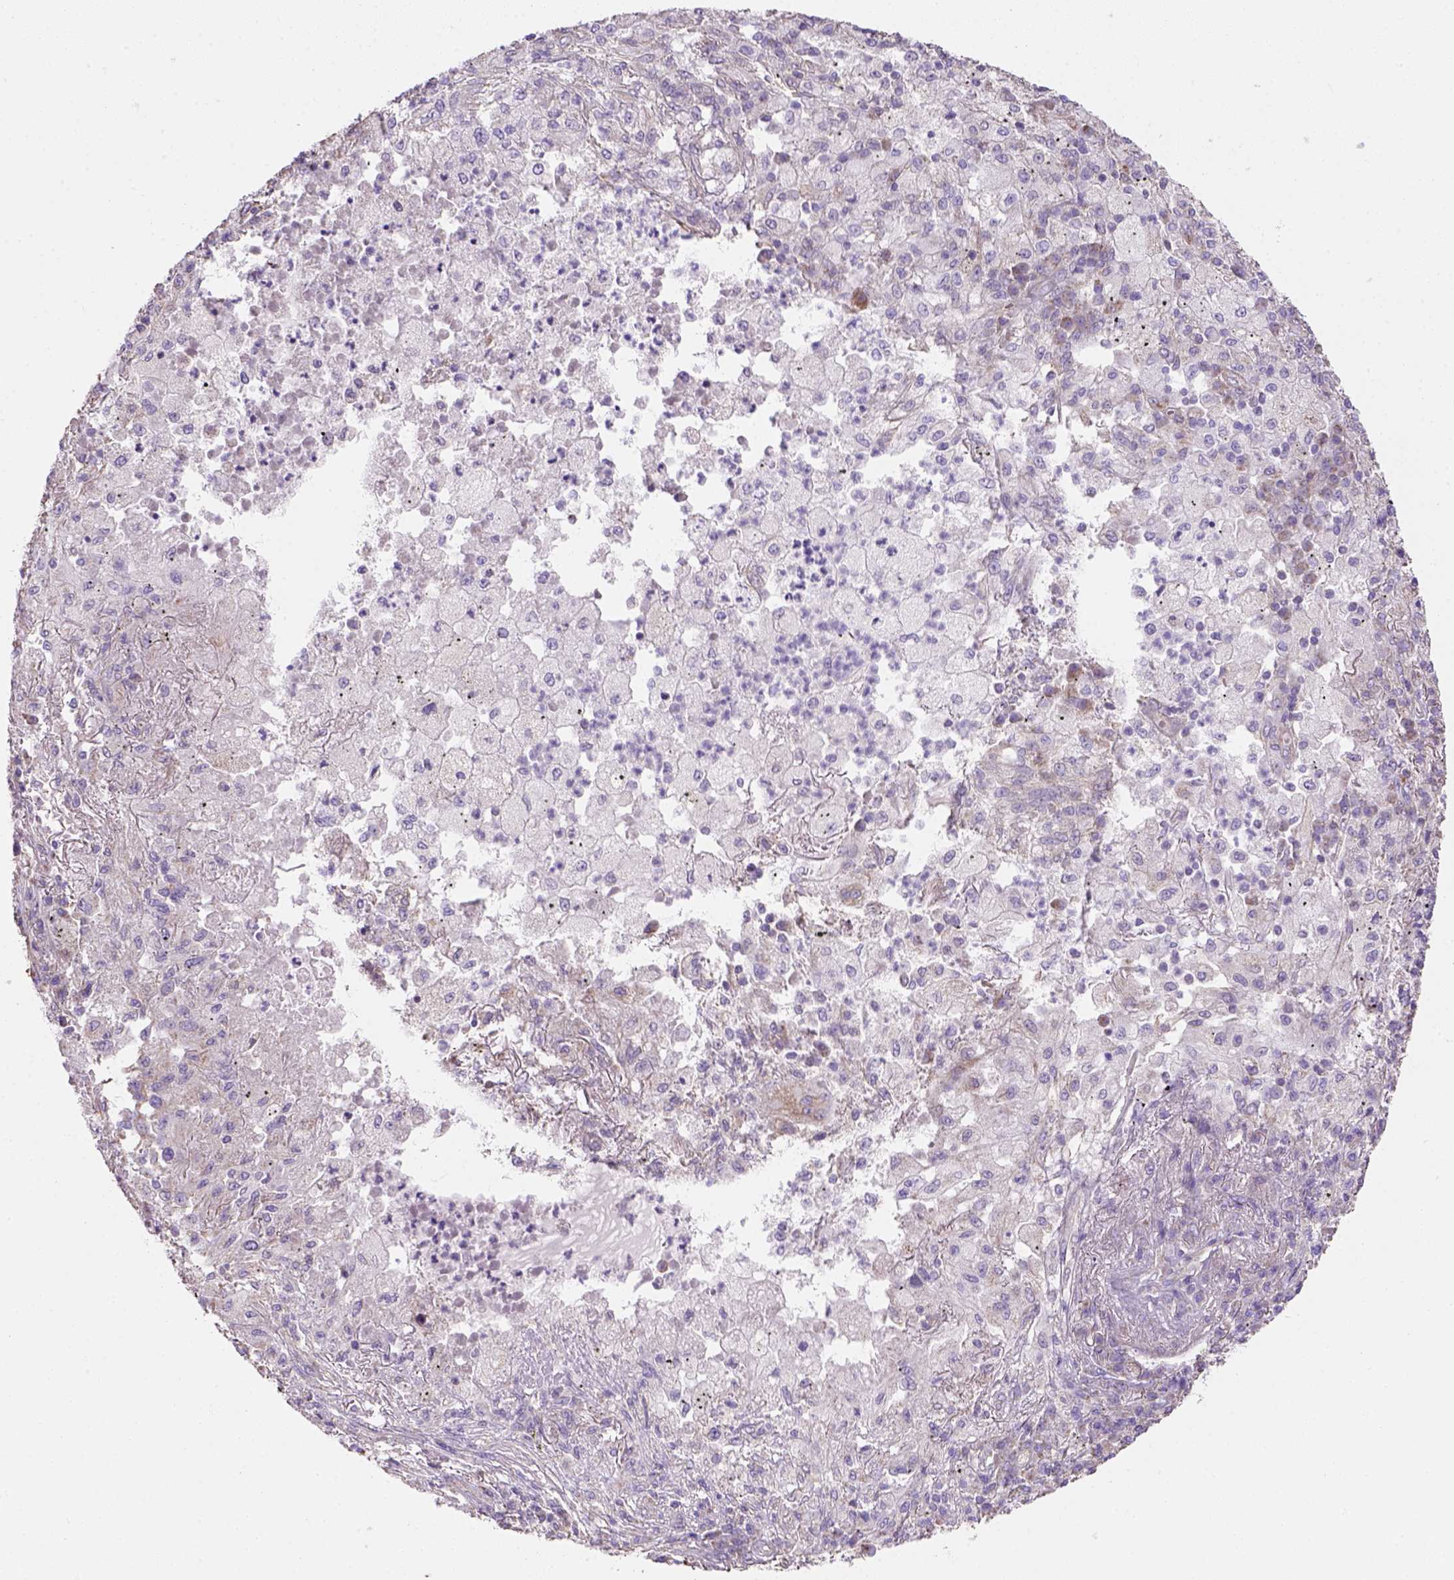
{"staining": {"intensity": "negative", "quantity": "none", "location": "none"}, "tissue": "lung cancer", "cell_type": "Tumor cells", "image_type": "cancer", "snomed": [{"axis": "morphology", "description": "Adenocarcinoma, NOS"}, {"axis": "topography", "description": "Lung"}], "caption": "The histopathology image displays no staining of tumor cells in lung cancer. (Immunohistochemistry (ihc), brightfield microscopy, high magnification).", "gene": "HTRA1", "patient": {"sex": "female", "age": 73}}